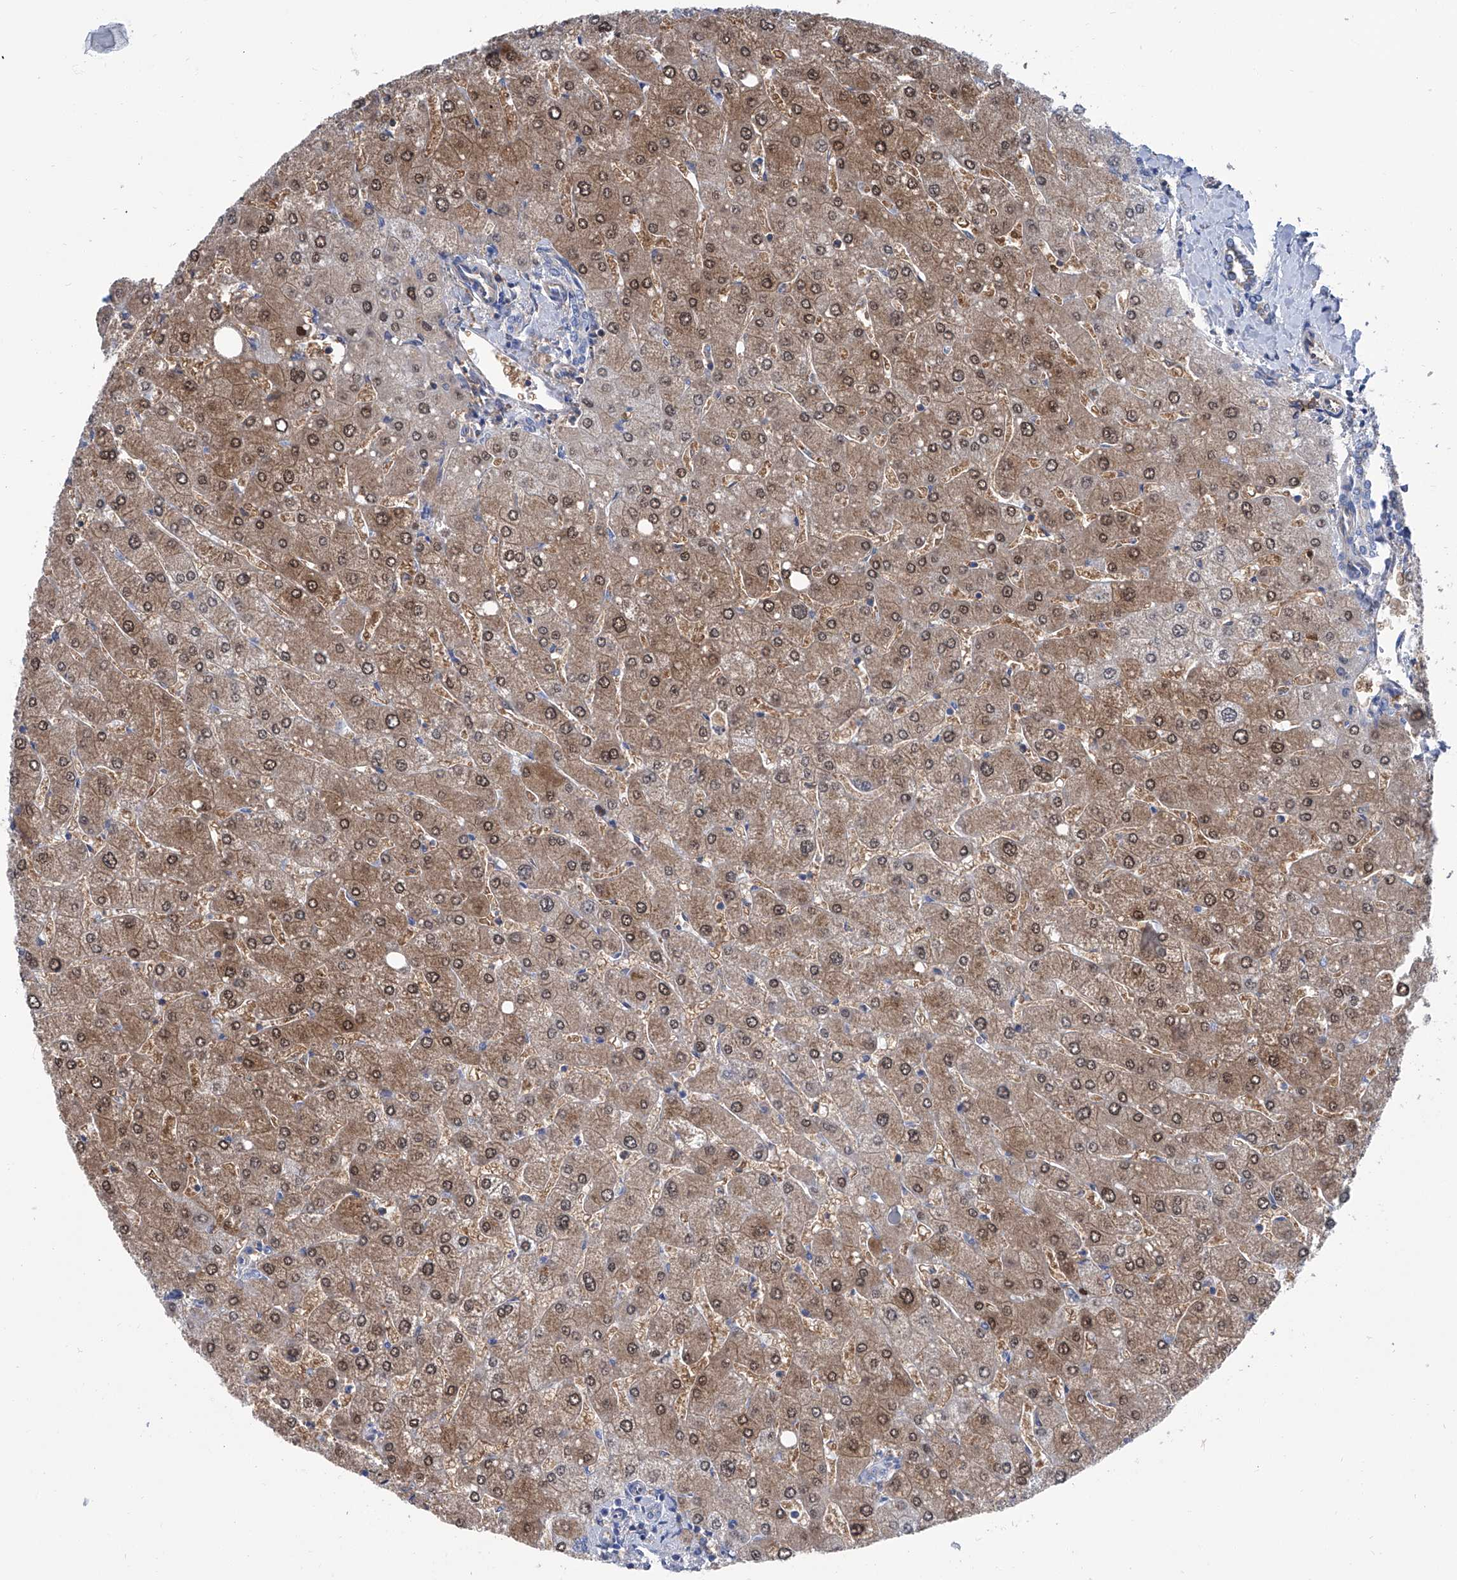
{"staining": {"intensity": "moderate", "quantity": "25%-75%", "location": "cytoplasmic/membranous"}, "tissue": "liver", "cell_type": "Cholangiocytes", "image_type": "normal", "snomed": [{"axis": "morphology", "description": "Normal tissue, NOS"}, {"axis": "topography", "description": "Liver"}], "caption": "The micrograph demonstrates a brown stain indicating the presence of a protein in the cytoplasmic/membranous of cholangiocytes in liver. The staining is performed using DAB brown chromogen to label protein expression. The nuclei are counter-stained blue using hematoxylin.", "gene": "GPT", "patient": {"sex": "male", "age": 55}}